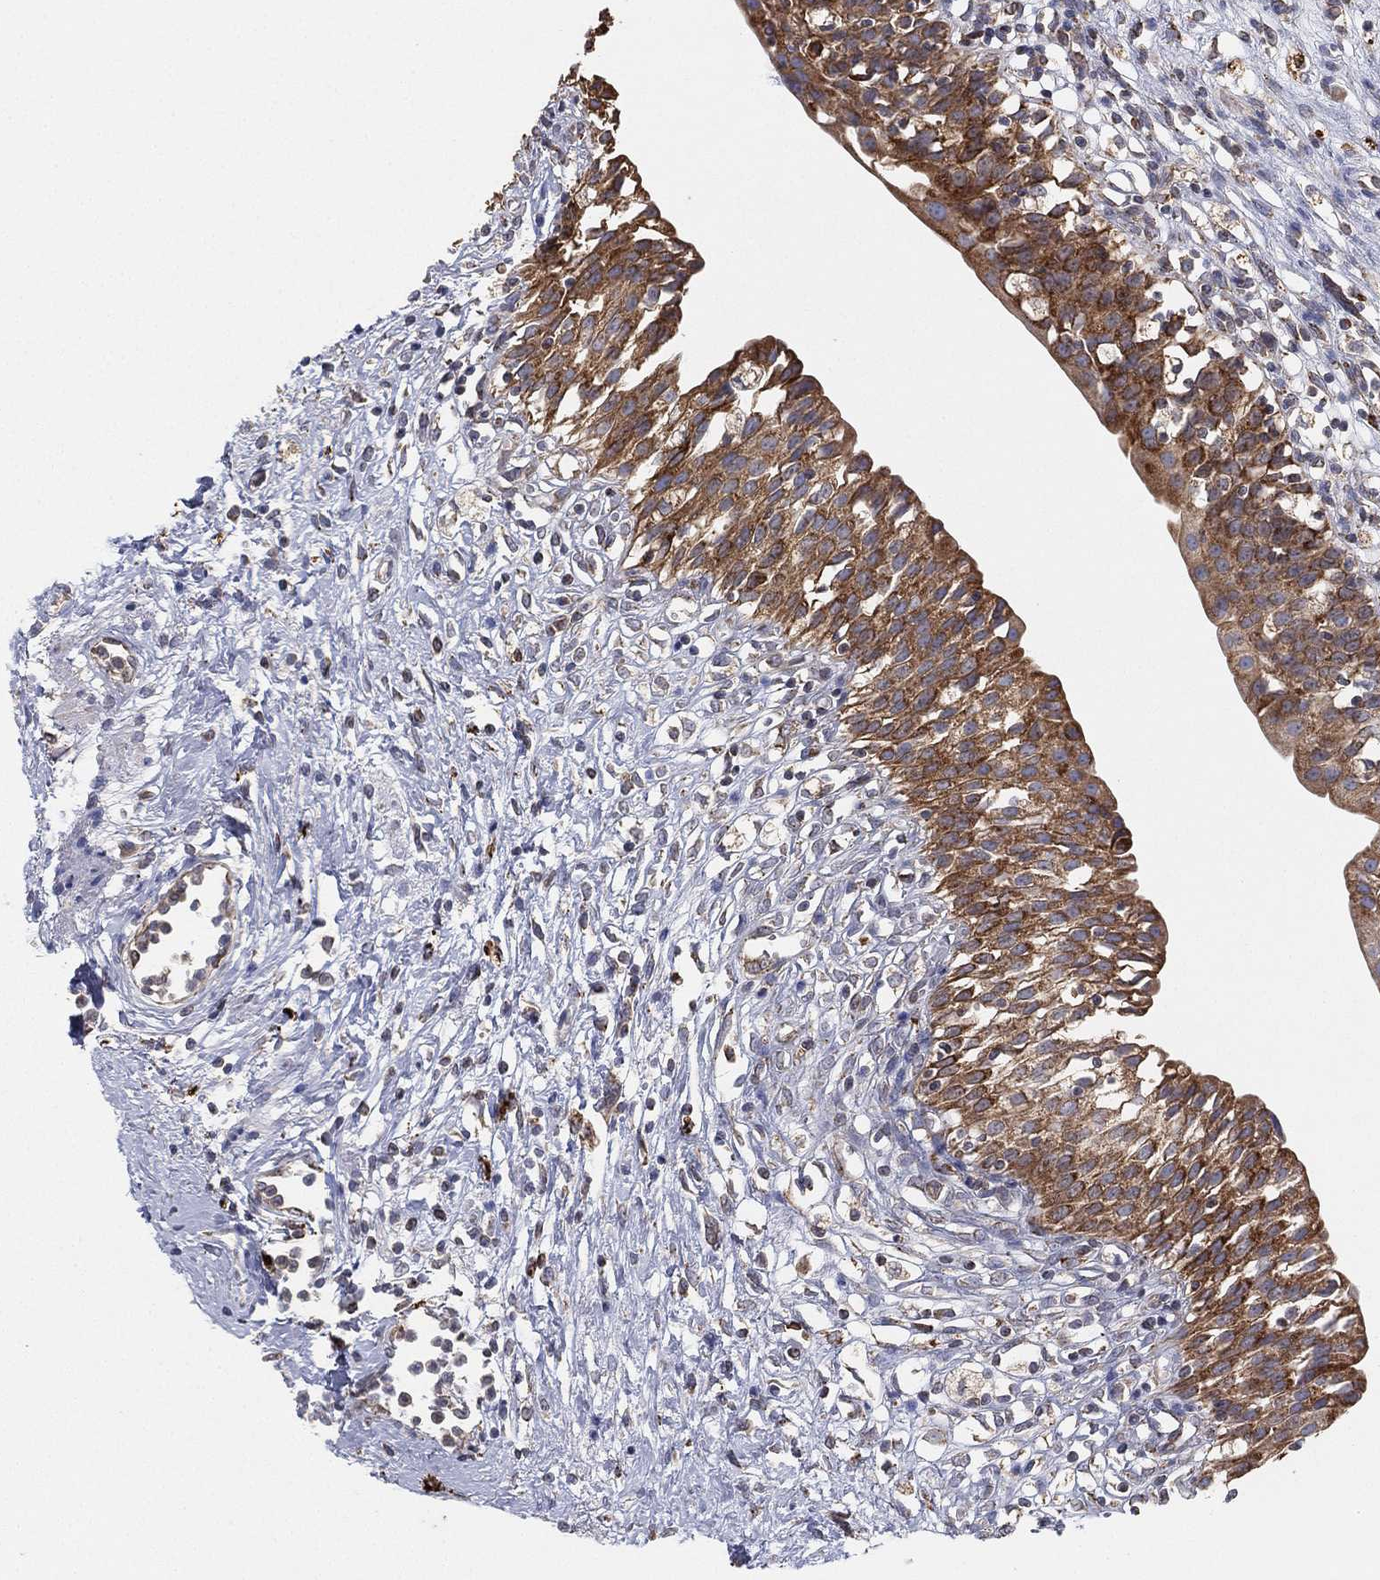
{"staining": {"intensity": "strong", "quantity": ">75%", "location": "cytoplasmic/membranous"}, "tissue": "urinary bladder", "cell_type": "Urothelial cells", "image_type": "normal", "snomed": [{"axis": "morphology", "description": "Normal tissue, NOS"}, {"axis": "topography", "description": "Urinary bladder"}], "caption": "Strong cytoplasmic/membranous staining is seen in about >75% of urothelial cells in normal urinary bladder.", "gene": "CYB5B", "patient": {"sex": "male", "age": 76}}